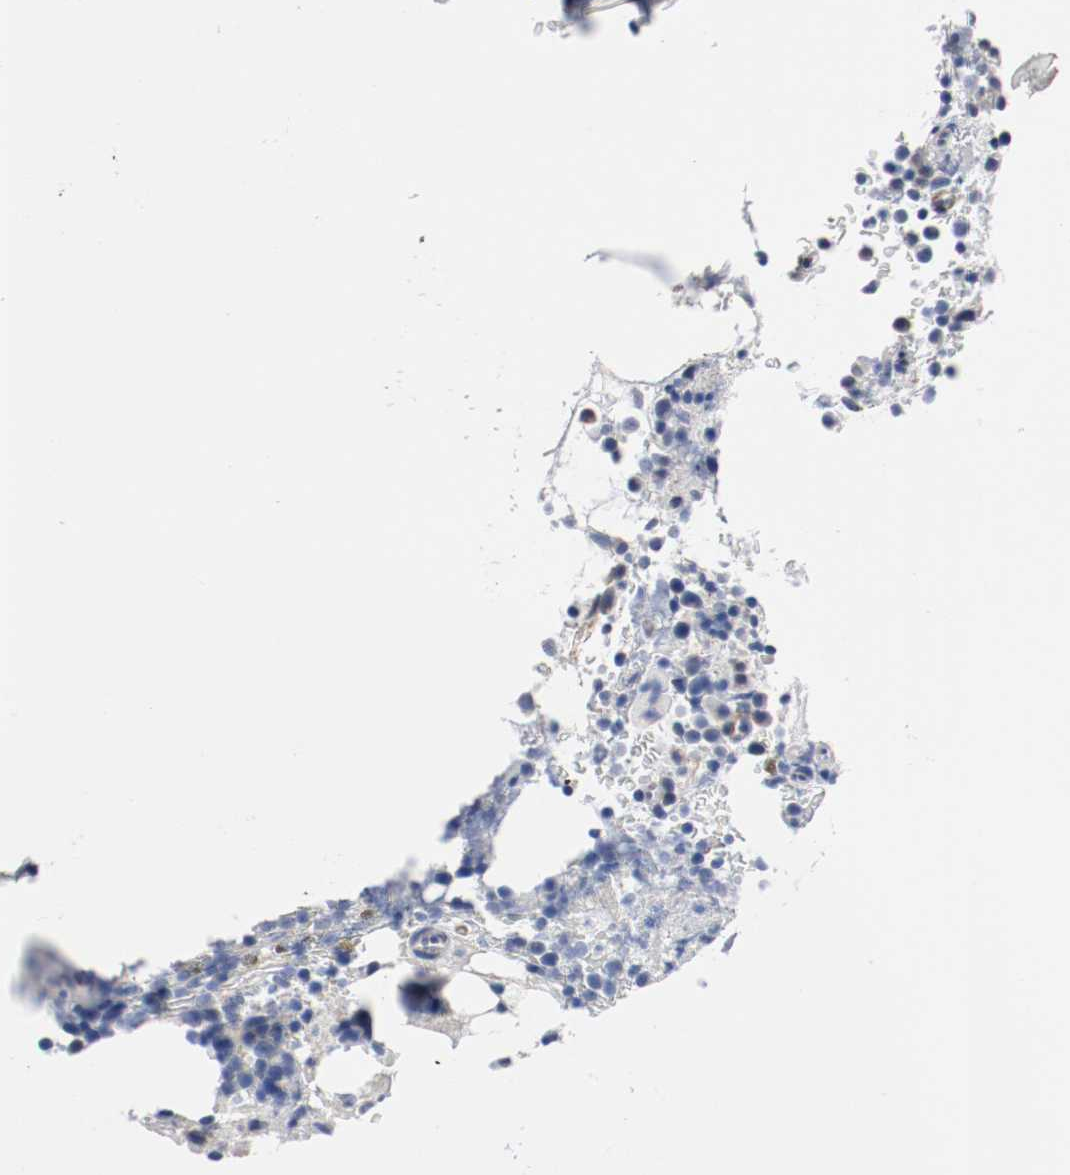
{"staining": {"intensity": "negative", "quantity": "none", "location": "none"}, "tissue": "bone marrow", "cell_type": "Hematopoietic cells", "image_type": "normal", "snomed": [{"axis": "morphology", "description": "Normal tissue, NOS"}, {"axis": "topography", "description": "Bone marrow"}], "caption": "Protein analysis of benign bone marrow demonstrates no significant positivity in hematopoietic cells. (DAB (3,3'-diaminobenzidine) immunohistochemistry with hematoxylin counter stain).", "gene": "TUBD1", "patient": {"sex": "female", "age": 73}}